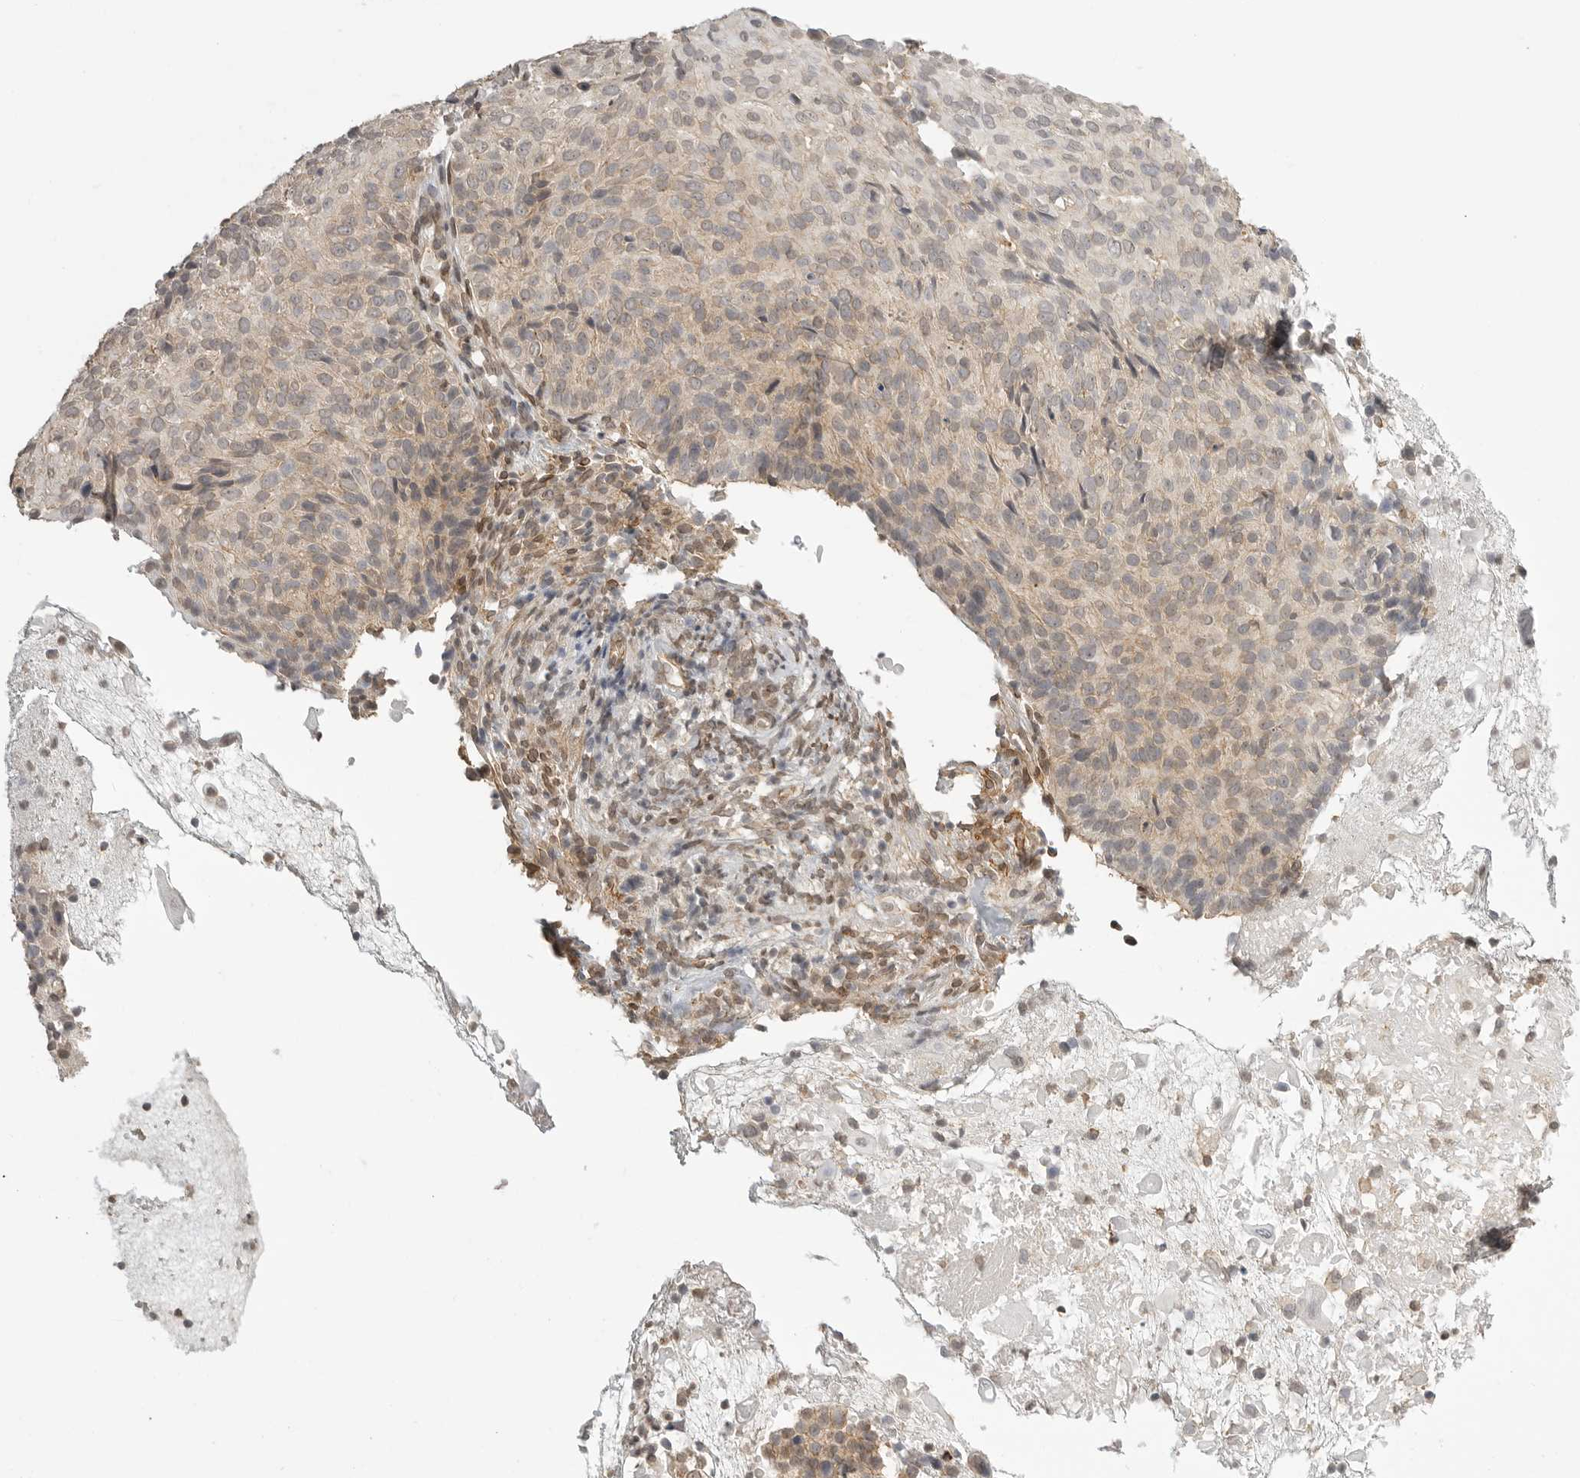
{"staining": {"intensity": "weak", "quantity": ">75%", "location": "cytoplasmic/membranous"}, "tissue": "cervical cancer", "cell_type": "Tumor cells", "image_type": "cancer", "snomed": [{"axis": "morphology", "description": "Squamous cell carcinoma, NOS"}, {"axis": "topography", "description": "Cervix"}], "caption": "Protein expression analysis of human cervical squamous cell carcinoma reveals weak cytoplasmic/membranous expression in approximately >75% of tumor cells. Nuclei are stained in blue.", "gene": "GPC2", "patient": {"sex": "female", "age": 74}}